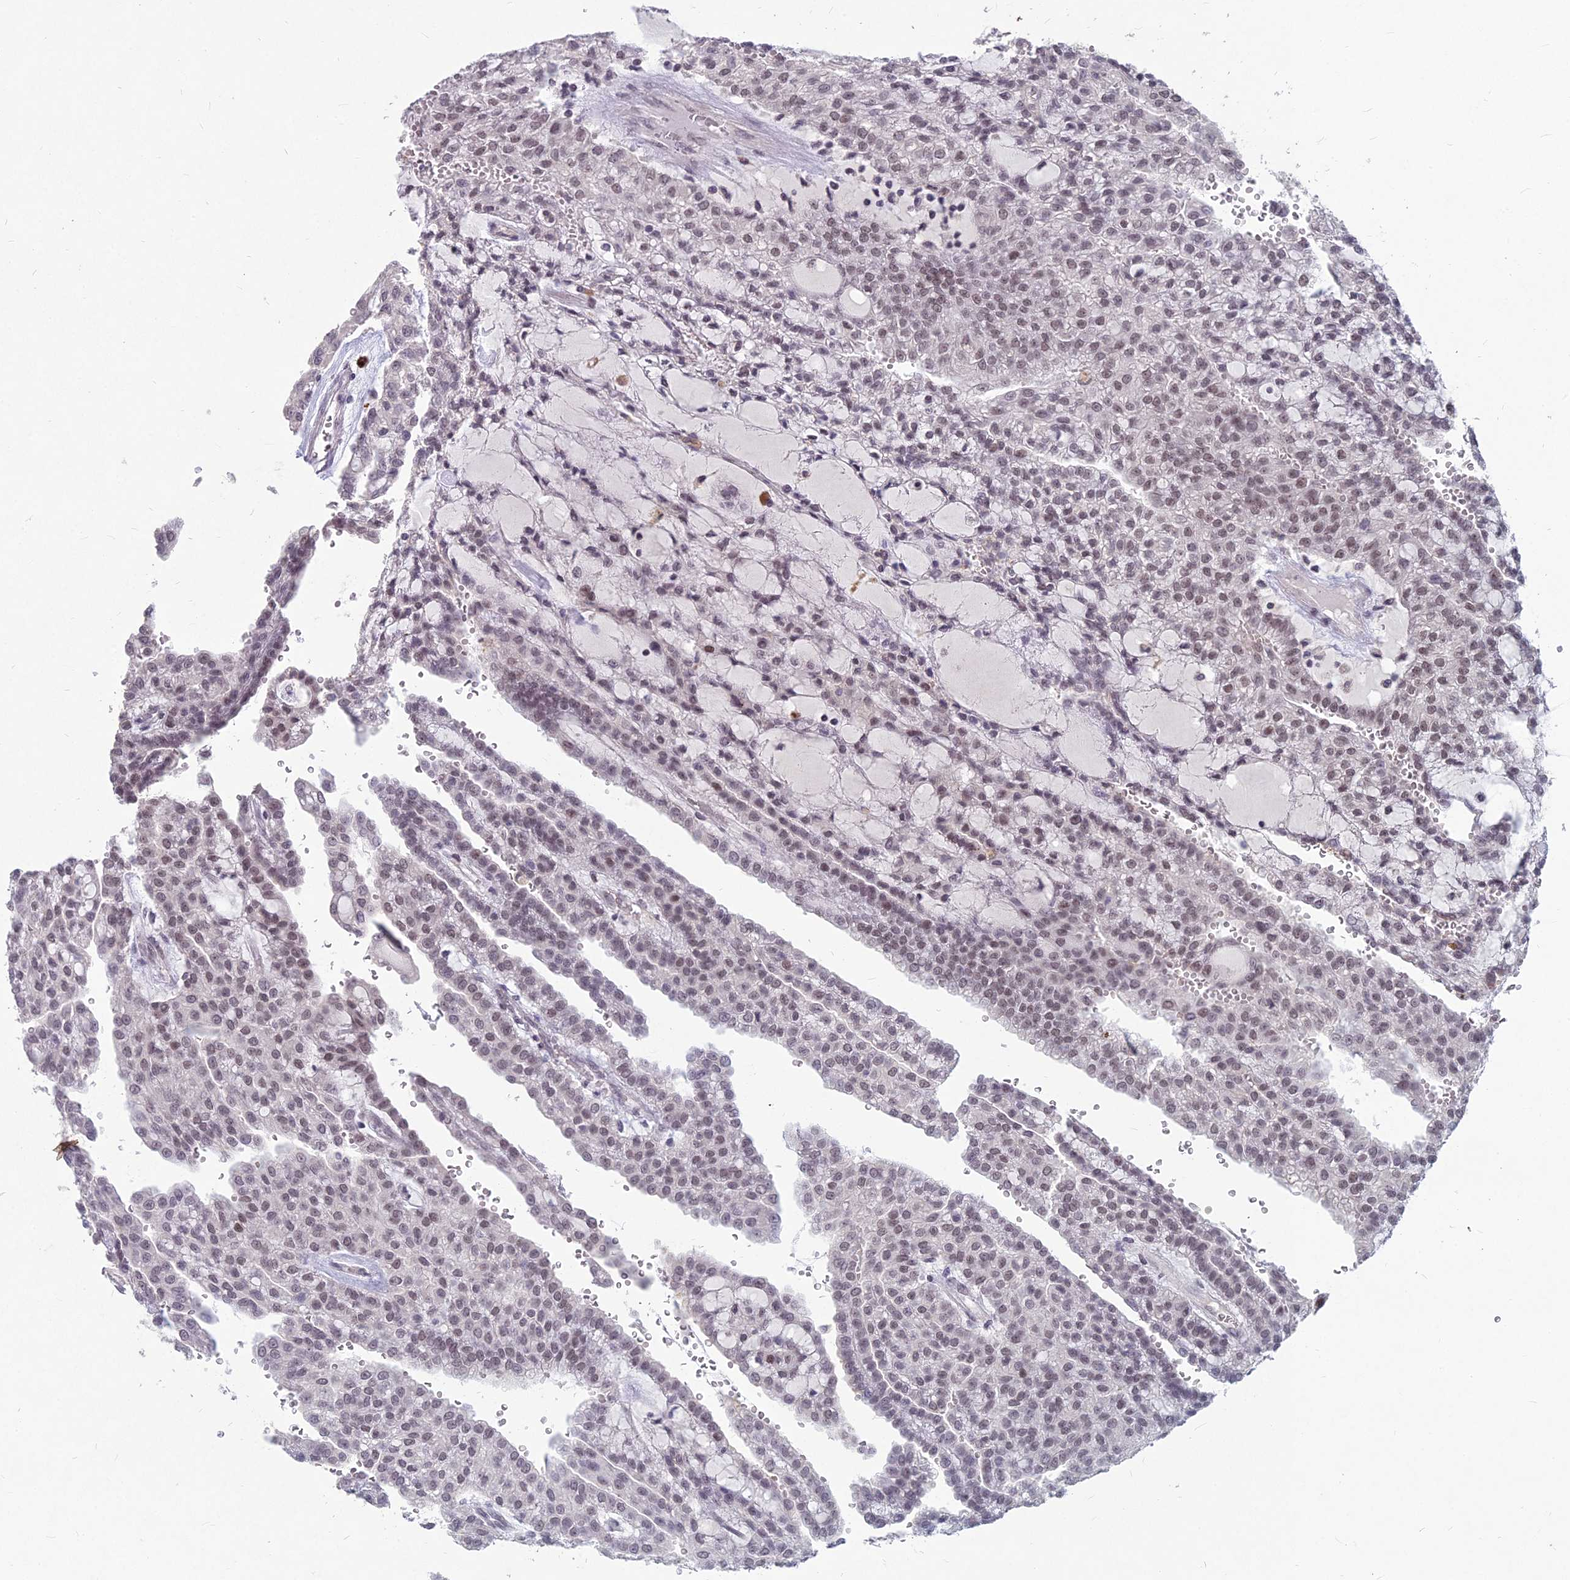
{"staining": {"intensity": "moderate", "quantity": "25%-75%", "location": "nuclear"}, "tissue": "renal cancer", "cell_type": "Tumor cells", "image_type": "cancer", "snomed": [{"axis": "morphology", "description": "Adenocarcinoma, NOS"}, {"axis": "topography", "description": "Kidney"}], "caption": "A brown stain highlights moderate nuclear staining of a protein in renal adenocarcinoma tumor cells. (Brightfield microscopy of DAB IHC at high magnification).", "gene": "KAT7", "patient": {"sex": "male", "age": 63}}